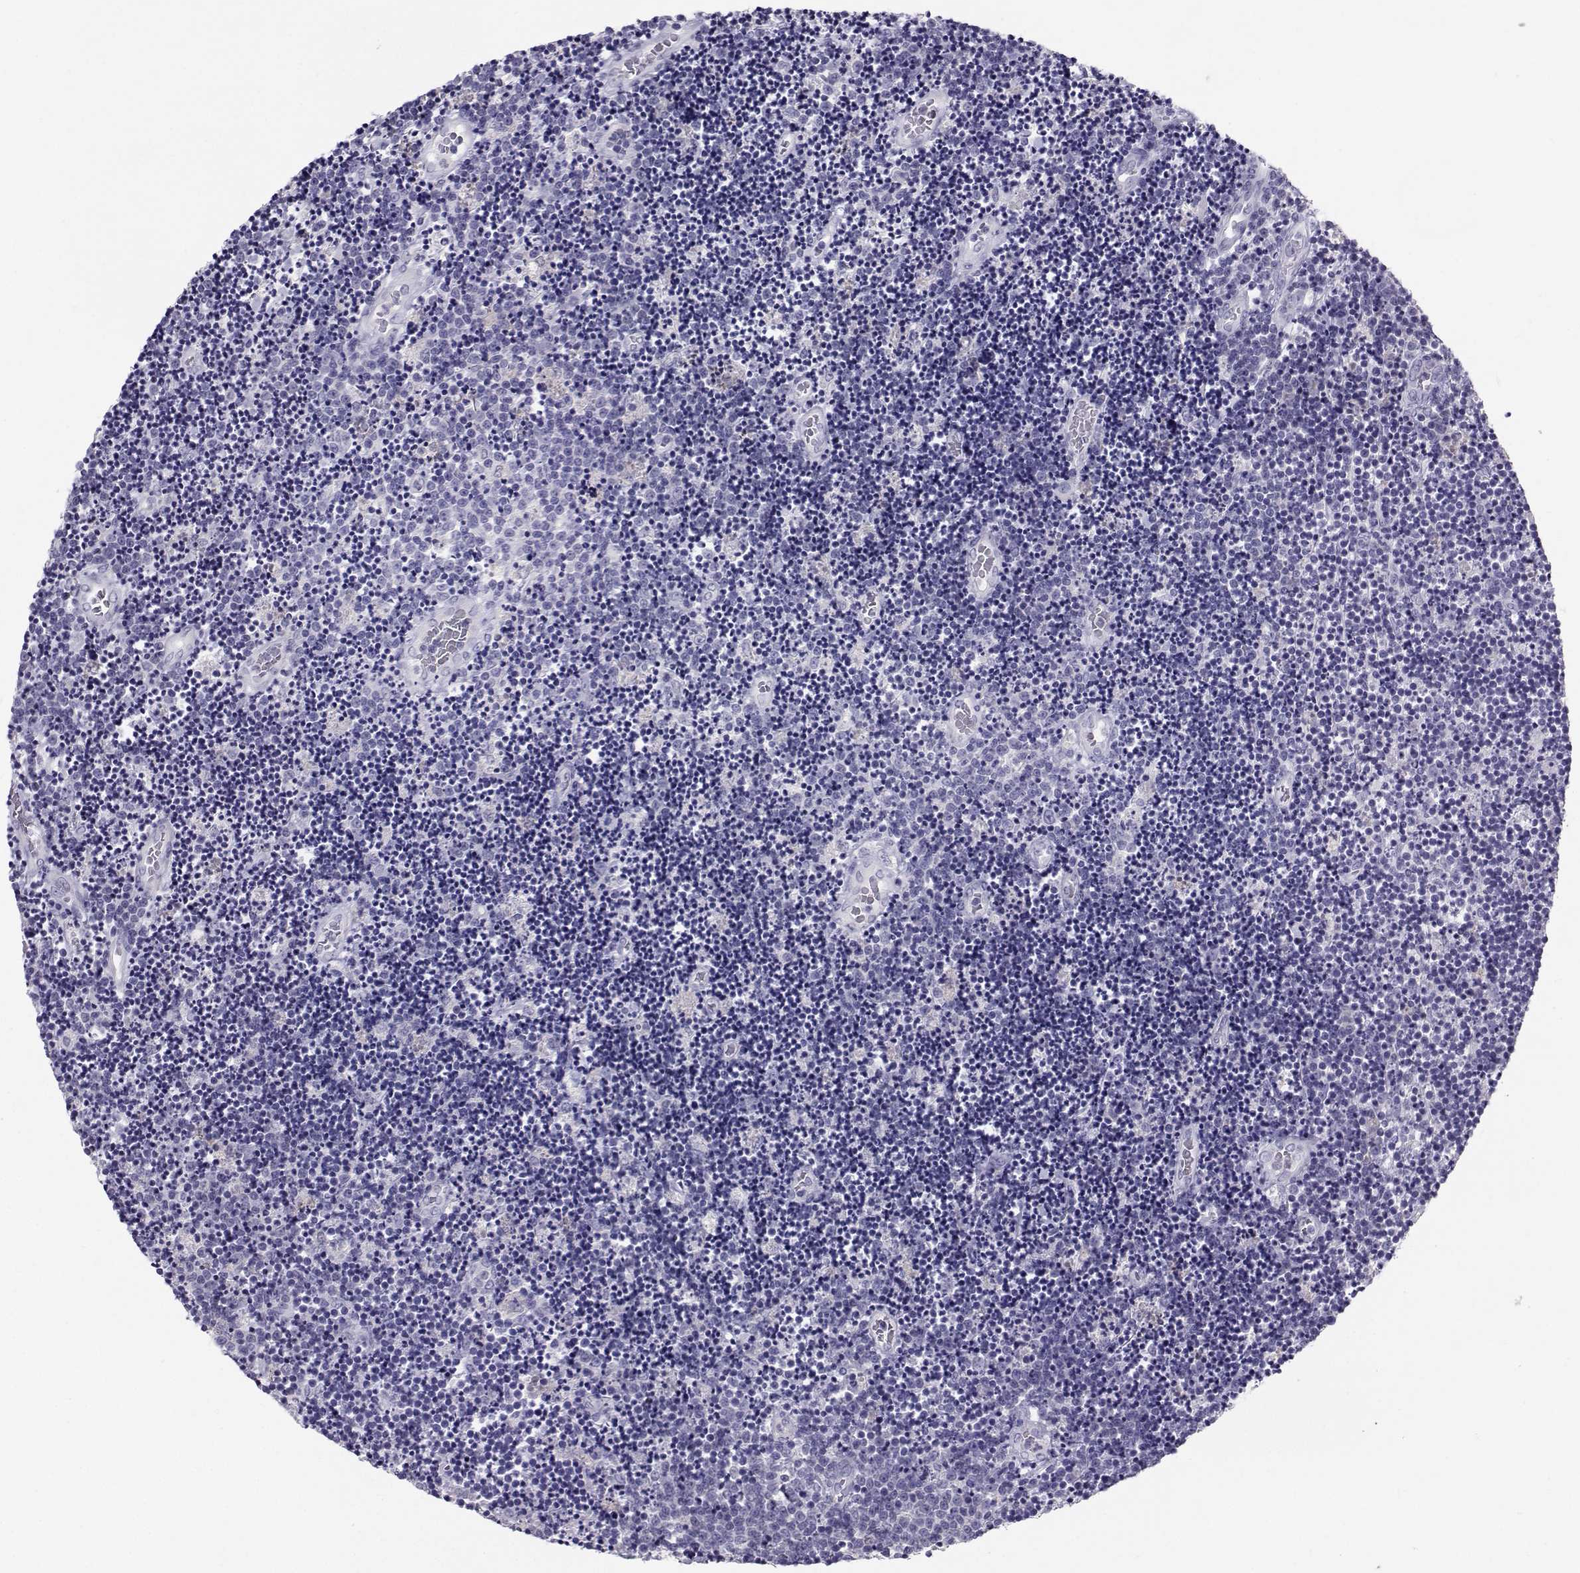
{"staining": {"intensity": "negative", "quantity": "none", "location": "none"}, "tissue": "lymphoma", "cell_type": "Tumor cells", "image_type": "cancer", "snomed": [{"axis": "morphology", "description": "Malignant lymphoma, non-Hodgkin's type, Low grade"}, {"axis": "topography", "description": "Brain"}], "caption": "Tumor cells are negative for brown protein staining in low-grade malignant lymphoma, non-Hodgkin's type.", "gene": "PGK1", "patient": {"sex": "female", "age": 66}}